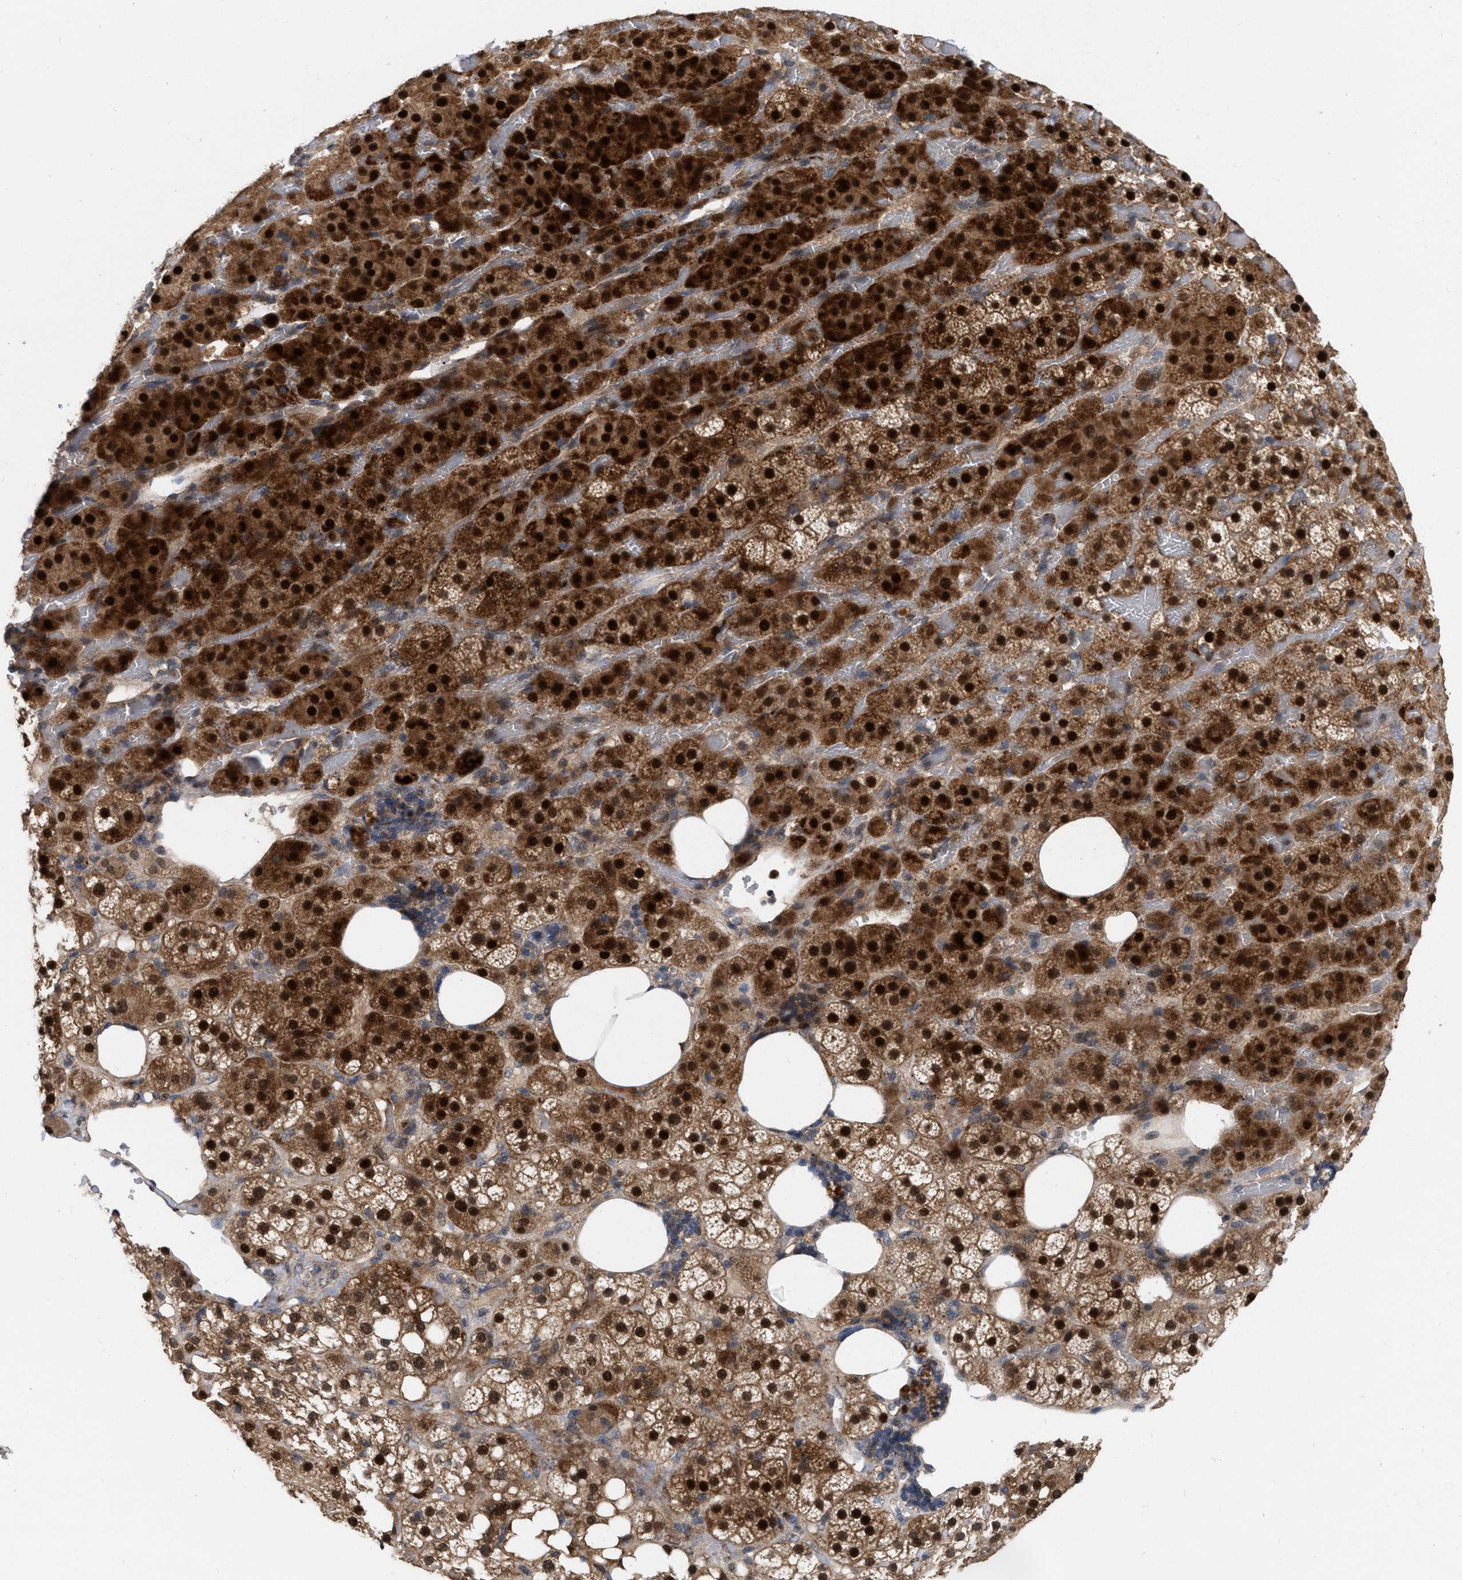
{"staining": {"intensity": "strong", "quantity": ">75%", "location": "cytoplasmic/membranous,nuclear"}, "tissue": "adrenal gland", "cell_type": "Glandular cells", "image_type": "normal", "snomed": [{"axis": "morphology", "description": "Normal tissue, NOS"}, {"axis": "topography", "description": "Adrenal gland"}], "caption": "Immunohistochemistry (IHC) histopathology image of benign adrenal gland stained for a protein (brown), which reveals high levels of strong cytoplasmic/membranous,nuclear staining in about >75% of glandular cells.", "gene": "MDM4", "patient": {"sex": "female", "age": 59}}